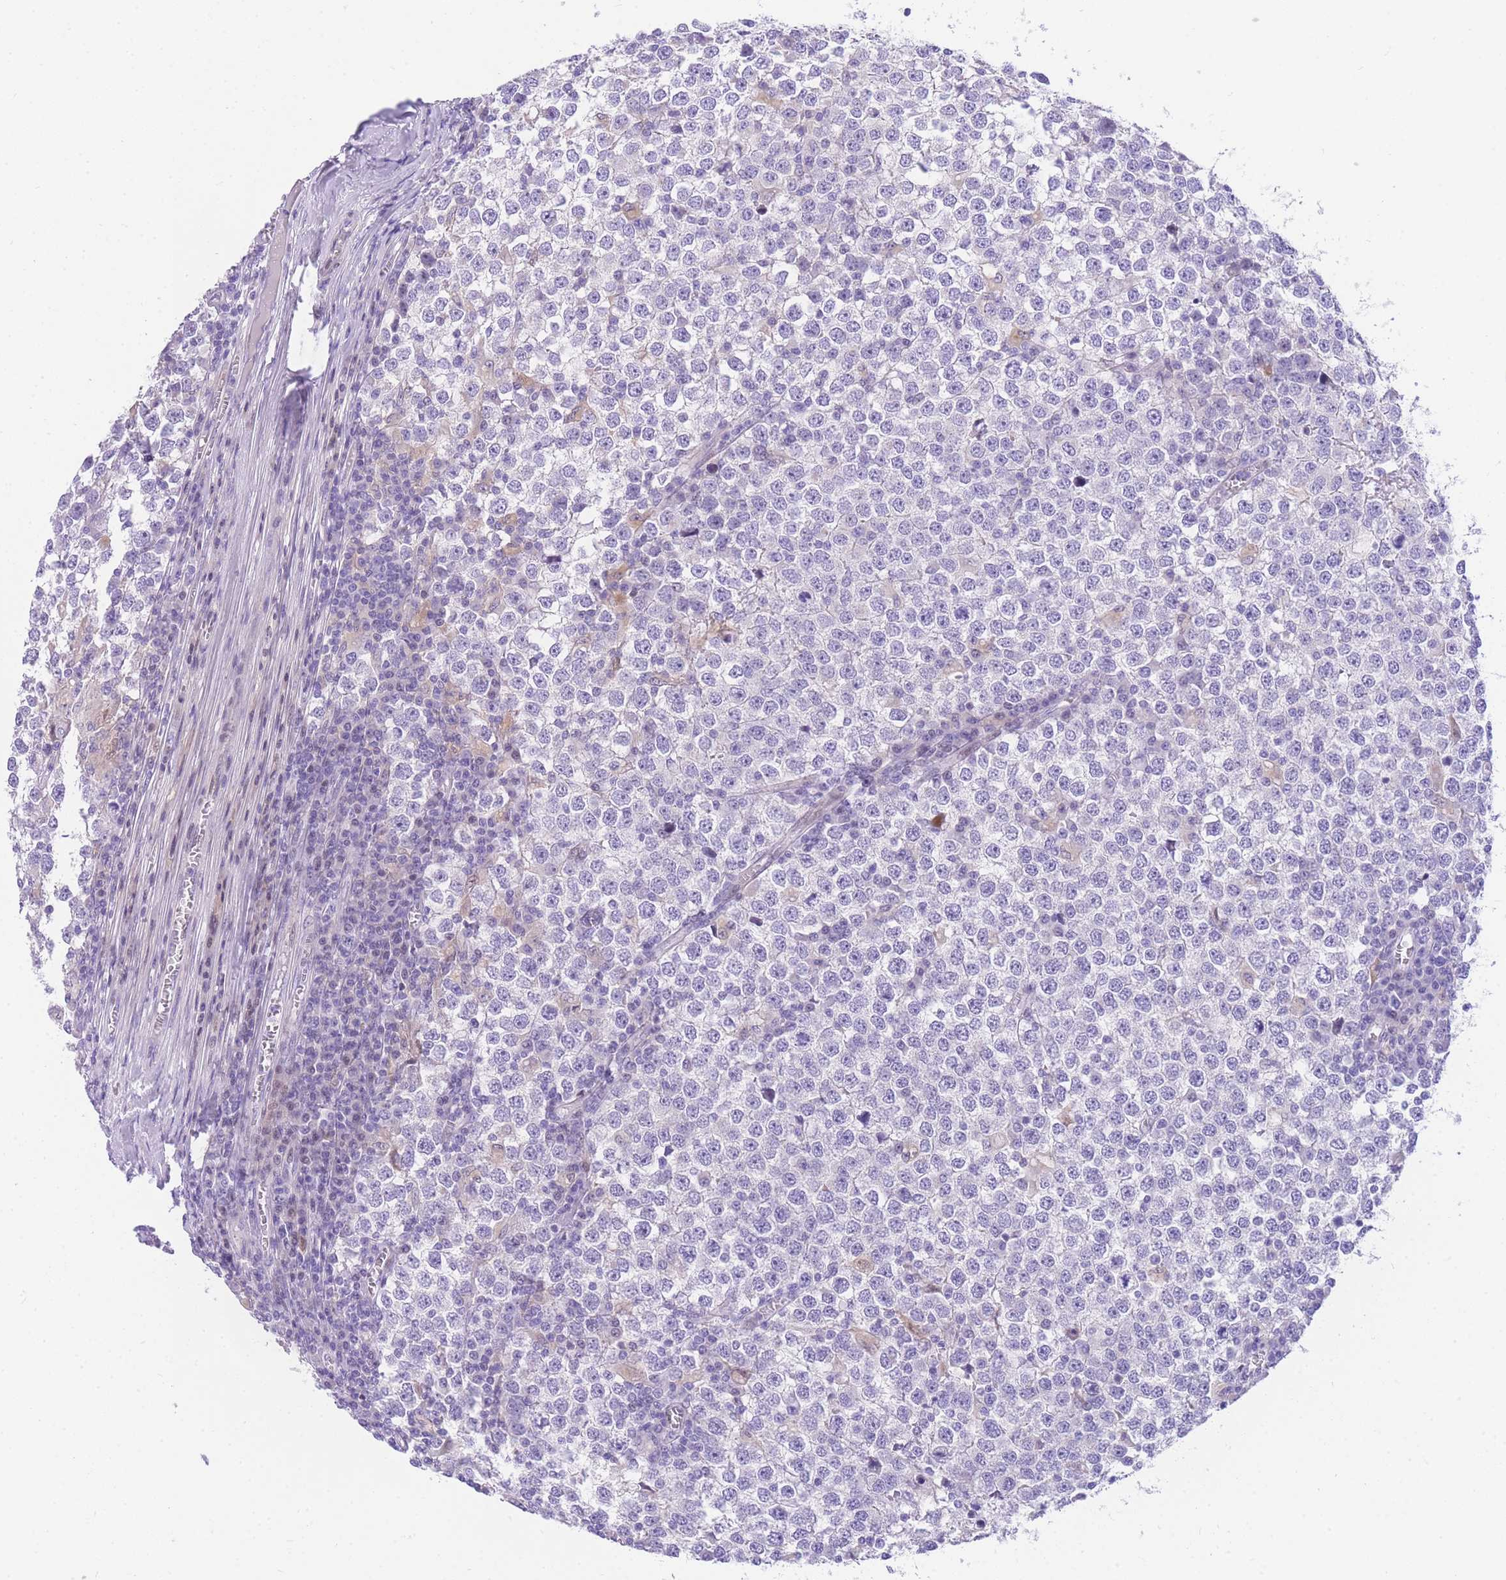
{"staining": {"intensity": "negative", "quantity": "none", "location": "none"}, "tissue": "testis cancer", "cell_type": "Tumor cells", "image_type": "cancer", "snomed": [{"axis": "morphology", "description": "Seminoma, NOS"}, {"axis": "topography", "description": "Testis"}], "caption": "The IHC histopathology image has no significant expression in tumor cells of testis cancer tissue. (Stains: DAB IHC with hematoxylin counter stain, Microscopy: brightfield microscopy at high magnification).", "gene": "TIFAB", "patient": {"sex": "male", "age": 65}}